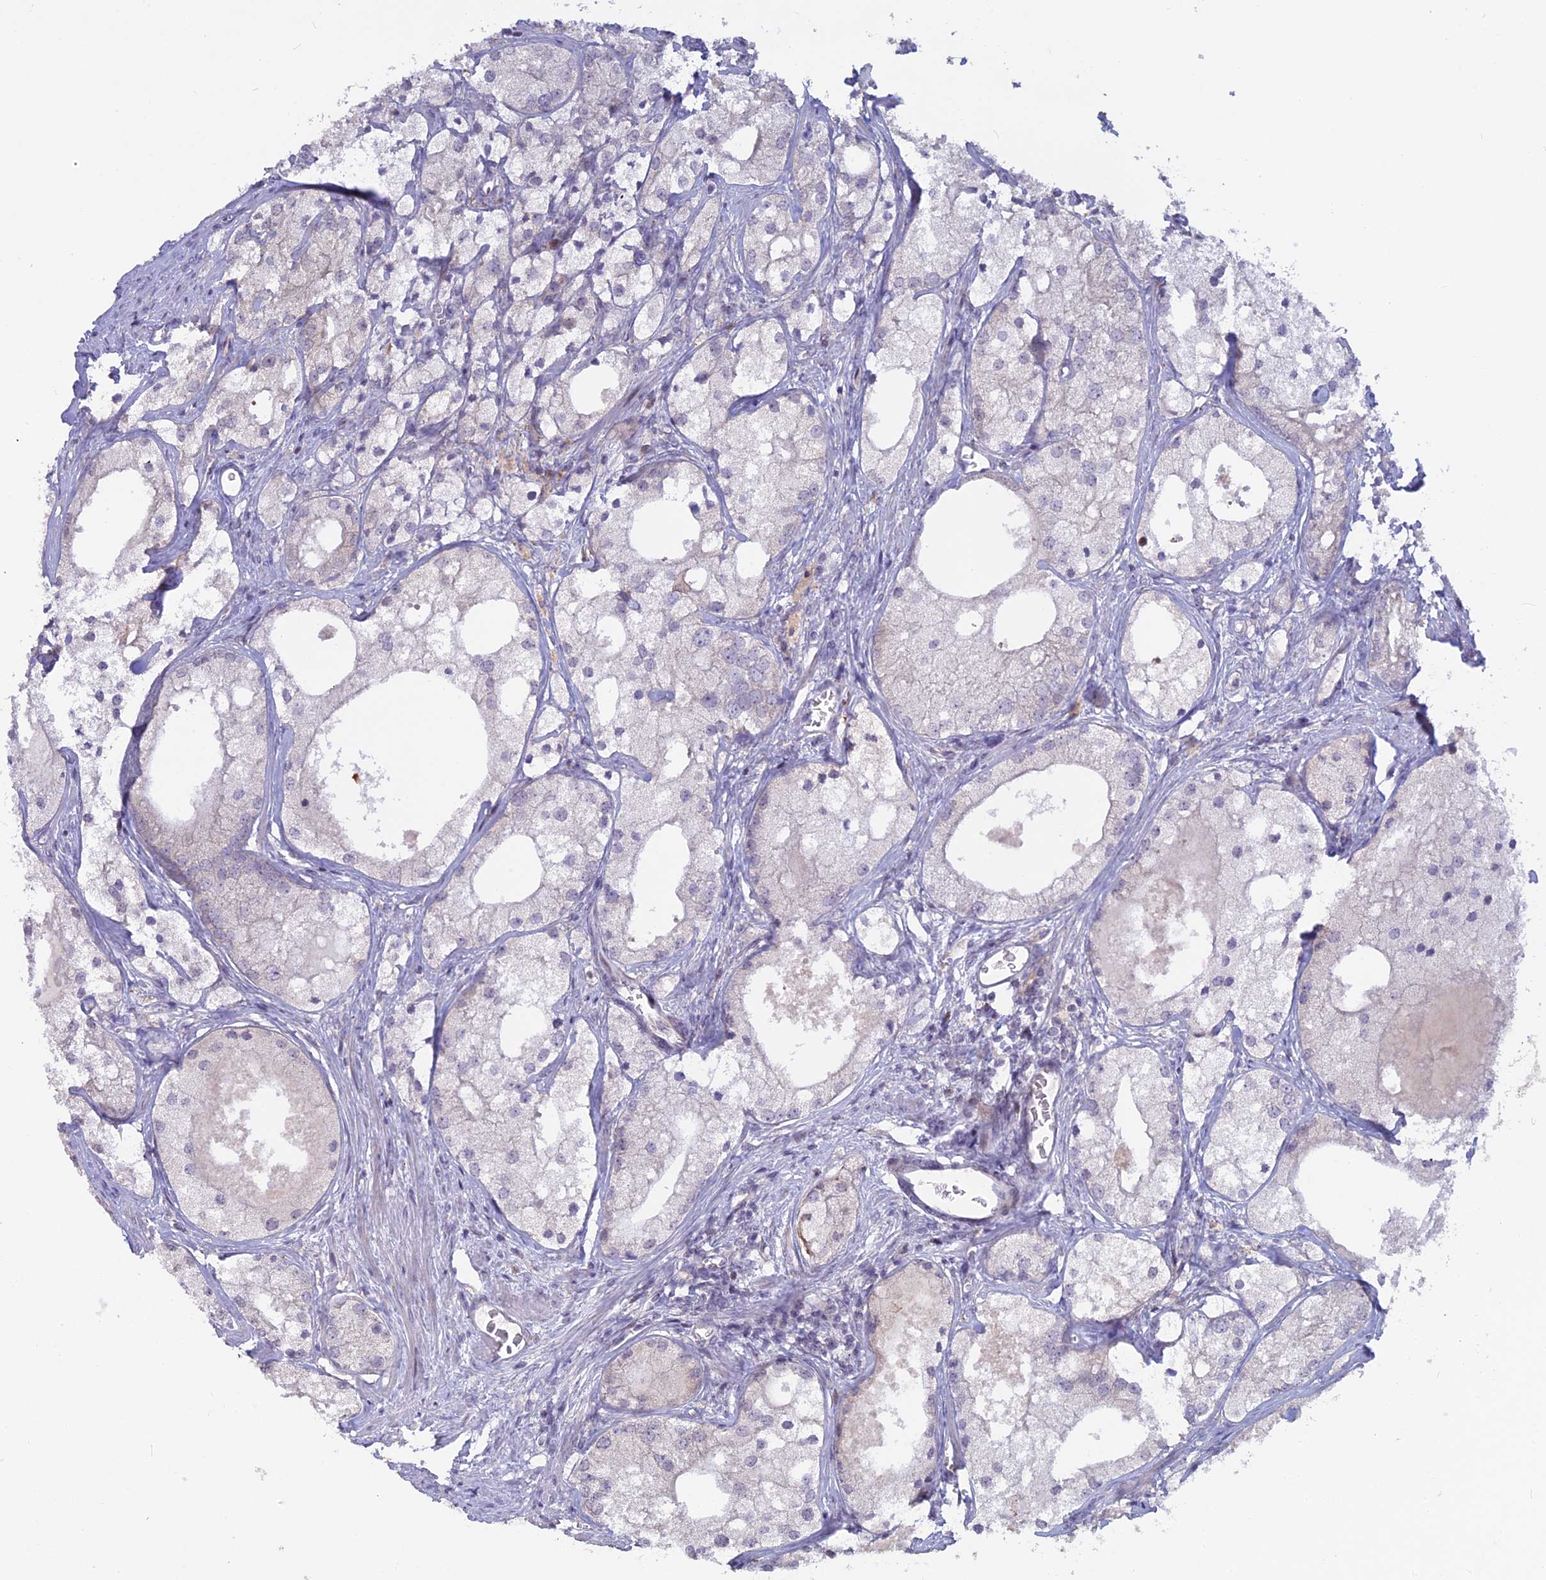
{"staining": {"intensity": "negative", "quantity": "none", "location": "none"}, "tissue": "prostate cancer", "cell_type": "Tumor cells", "image_type": "cancer", "snomed": [{"axis": "morphology", "description": "Adenocarcinoma, Low grade"}, {"axis": "topography", "description": "Prostate"}], "caption": "Immunohistochemistry of human prostate cancer shows no positivity in tumor cells. The staining is performed using DAB (3,3'-diaminobenzidine) brown chromogen with nuclei counter-stained in using hematoxylin.", "gene": "TMEM134", "patient": {"sex": "male", "age": 69}}